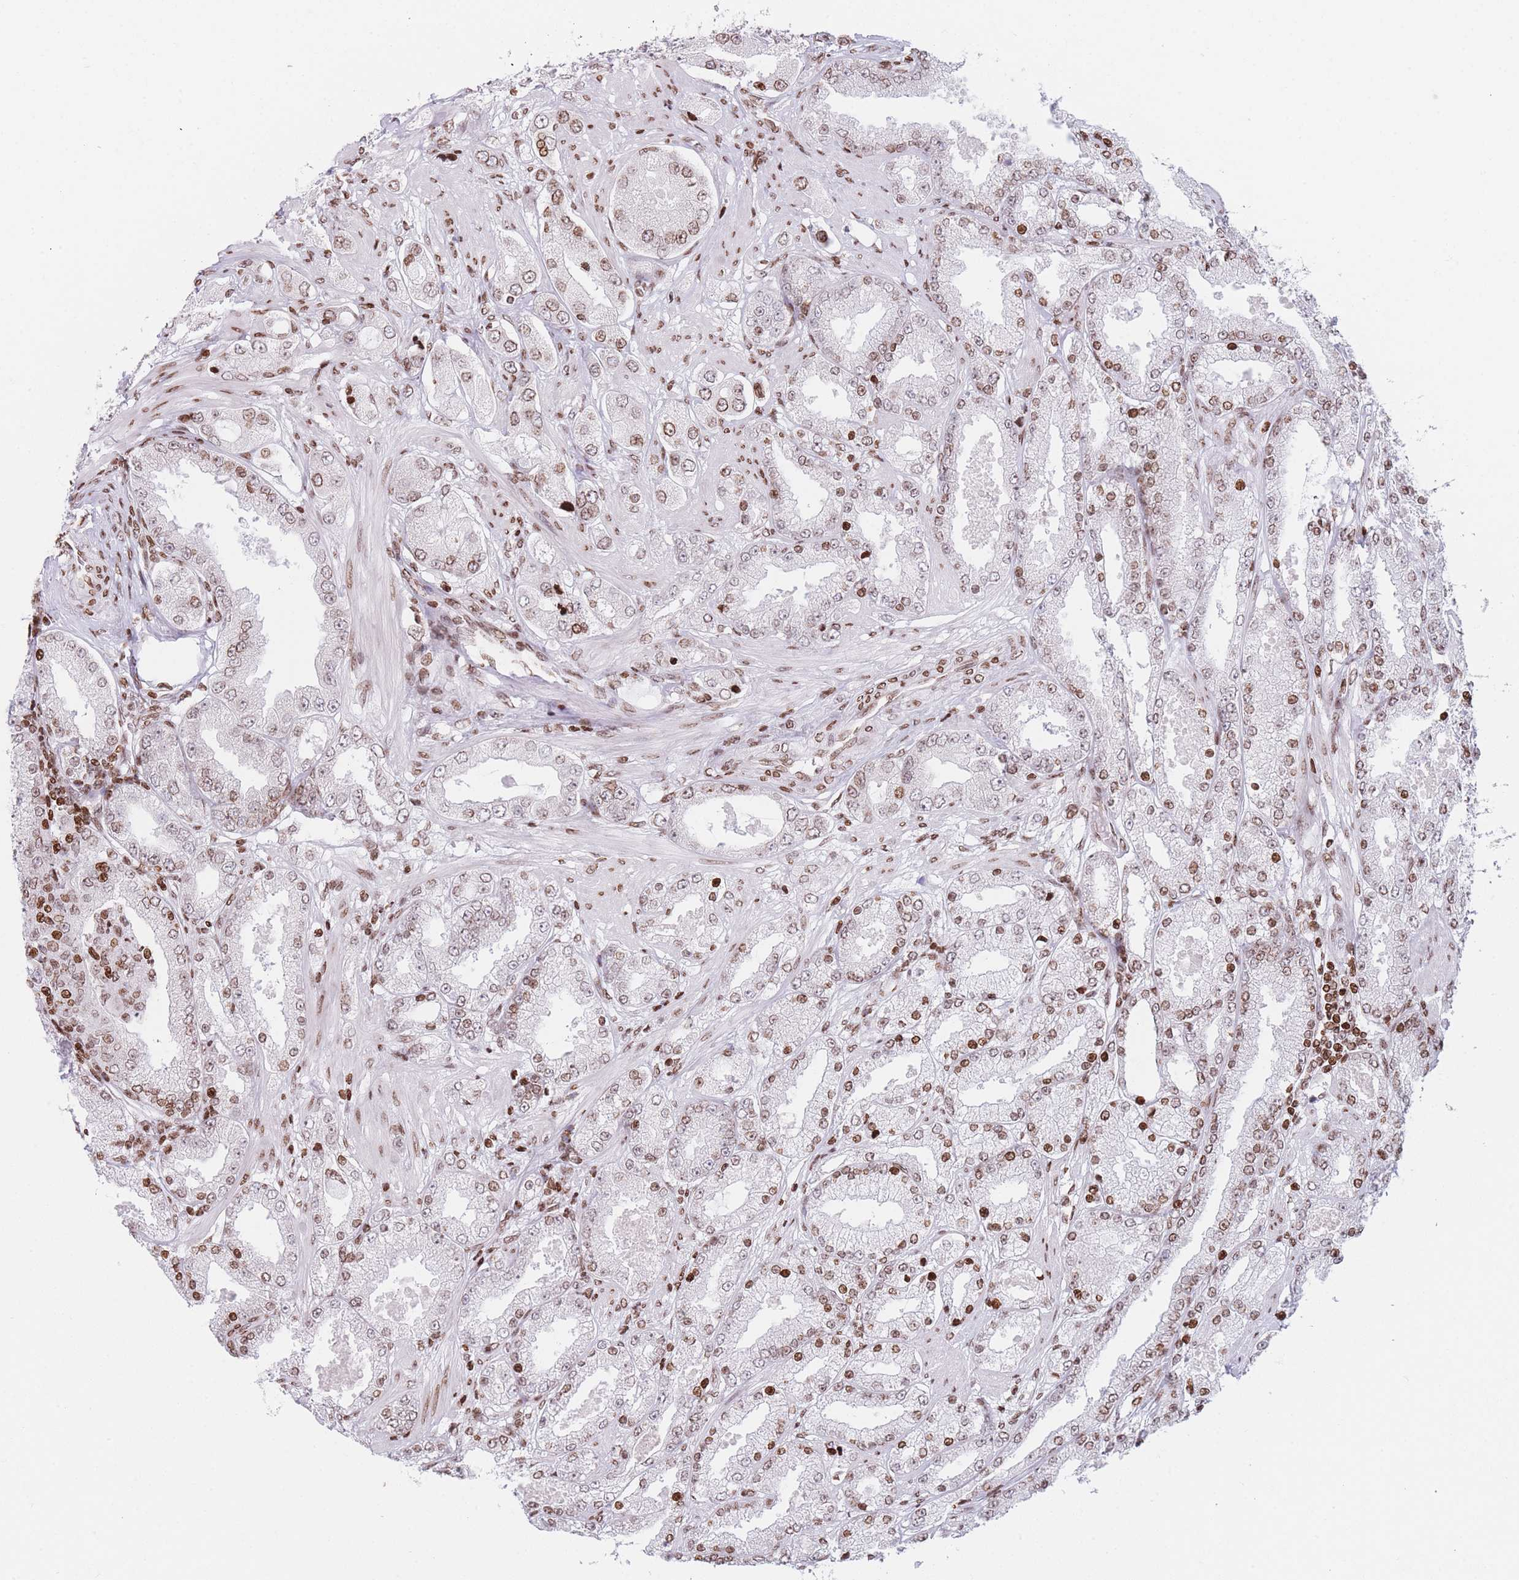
{"staining": {"intensity": "moderate", "quantity": ">75%", "location": "nuclear"}, "tissue": "prostate cancer", "cell_type": "Tumor cells", "image_type": "cancer", "snomed": [{"axis": "morphology", "description": "Adenocarcinoma, High grade"}, {"axis": "topography", "description": "Prostate"}], "caption": "Human prostate high-grade adenocarcinoma stained for a protein (brown) displays moderate nuclear positive expression in about >75% of tumor cells.", "gene": "AK9", "patient": {"sex": "male", "age": 68}}